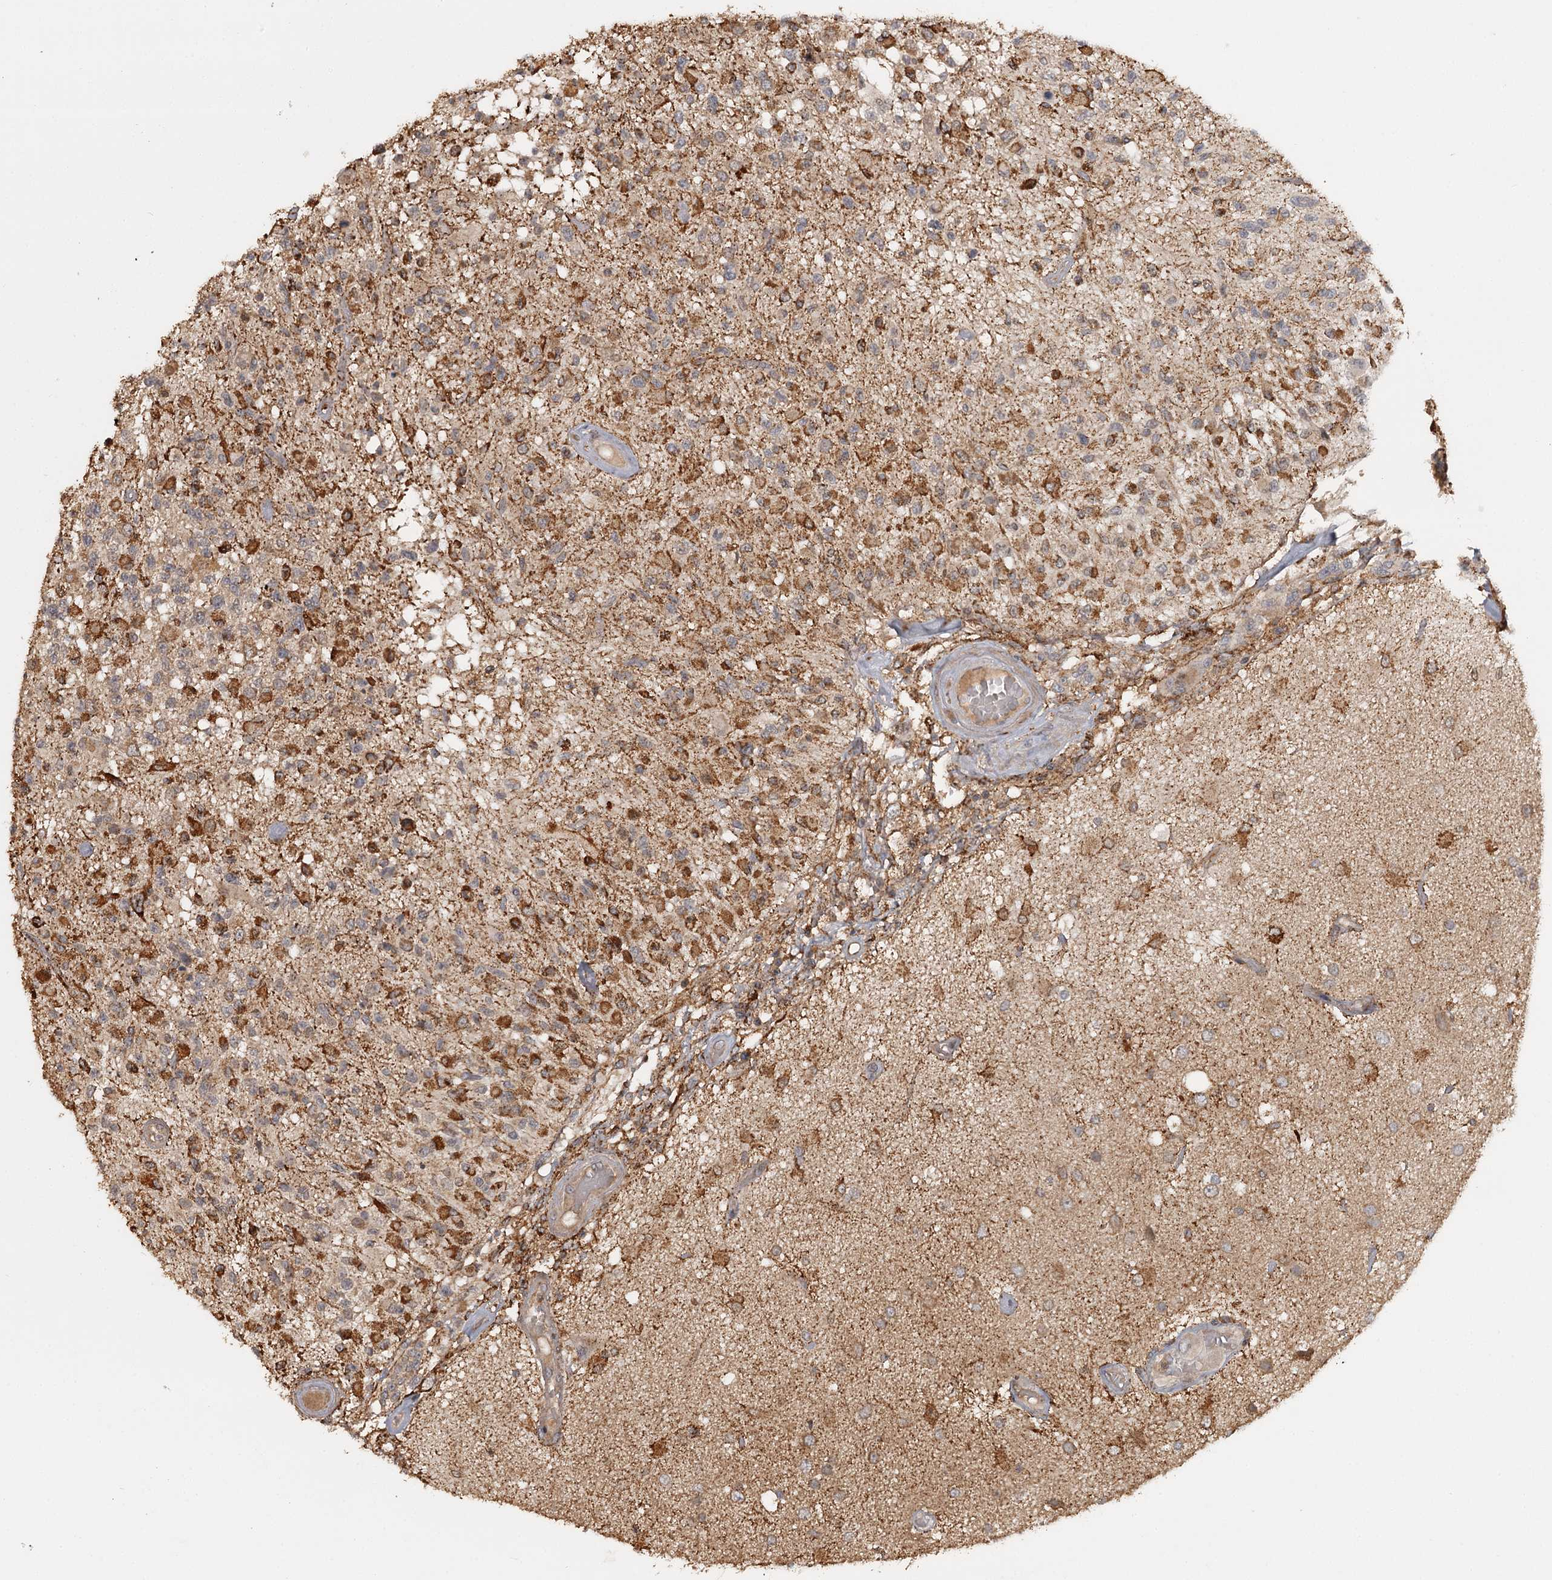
{"staining": {"intensity": "moderate", "quantity": "25%-75%", "location": "cytoplasmic/membranous"}, "tissue": "glioma", "cell_type": "Tumor cells", "image_type": "cancer", "snomed": [{"axis": "morphology", "description": "Glioma, malignant, High grade"}, {"axis": "morphology", "description": "Glioblastoma, NOS"}, {"axis": "topography", "description": "Brain"}], "caption": "This is a photomicrograph of immunohistochemistry (IHC) staining of glioma, which shows moderate staining in the cytoplasmic/membranous of tumor cells.", "gene": "FAXC", "patient": {"sex": "male", "age": 60}}